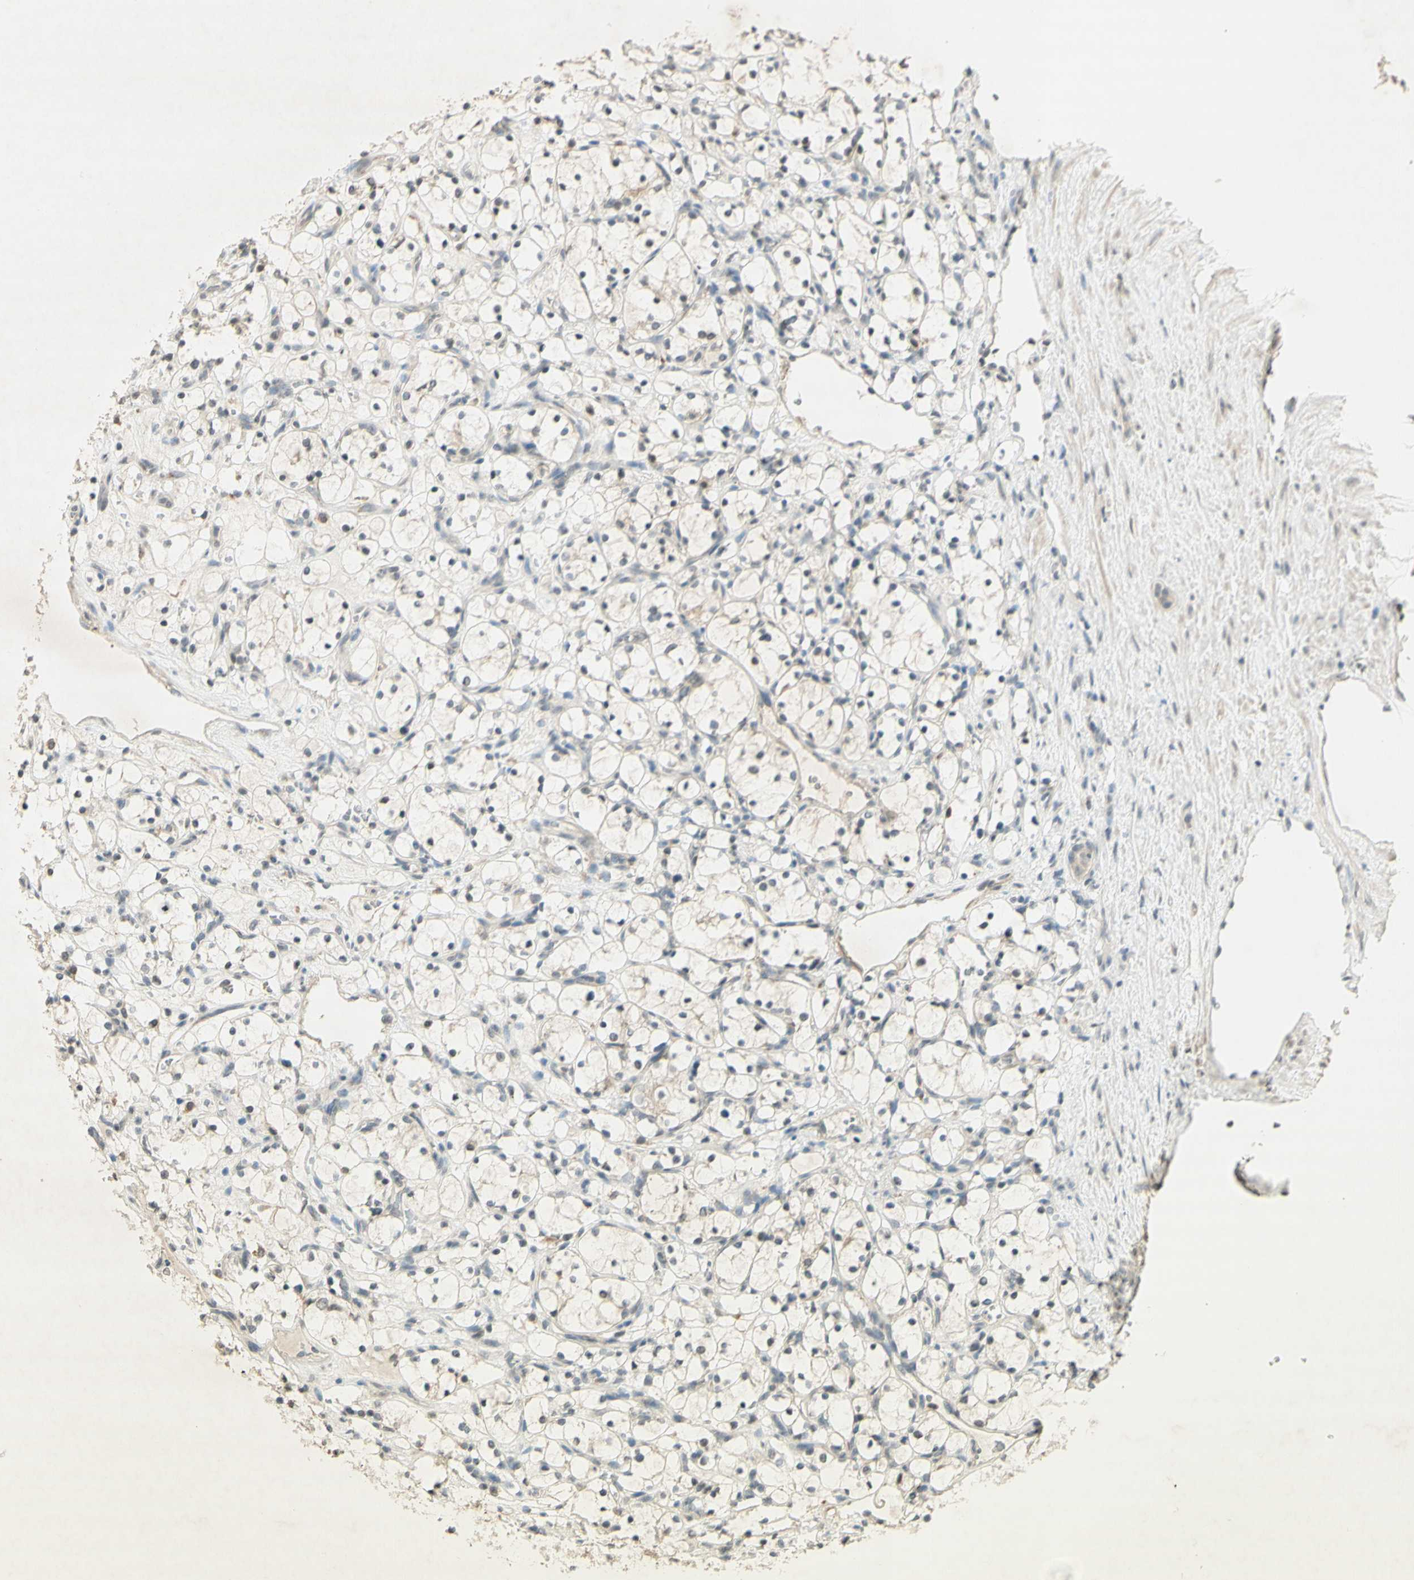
{"staining": {"intensity": "negative", "quantity": "none", "location": "none"}, "tissue": "renal cancer", "cell_type": "Tumor cells", "image_type": "cancer", "snomed": [{"axis": "morphology", "description": "Adenocarcinoma, NOS"}, {"axis": "topography", "description": "Kidney"}], "caption": "Immunohistochemistry micrograph of human adenocarcinoma (renal) stained for a protein (brown), which demonstrates no expression in tumor cells.", "gene": "GLI1", "patient": {"sex": "female", "age": 69}}